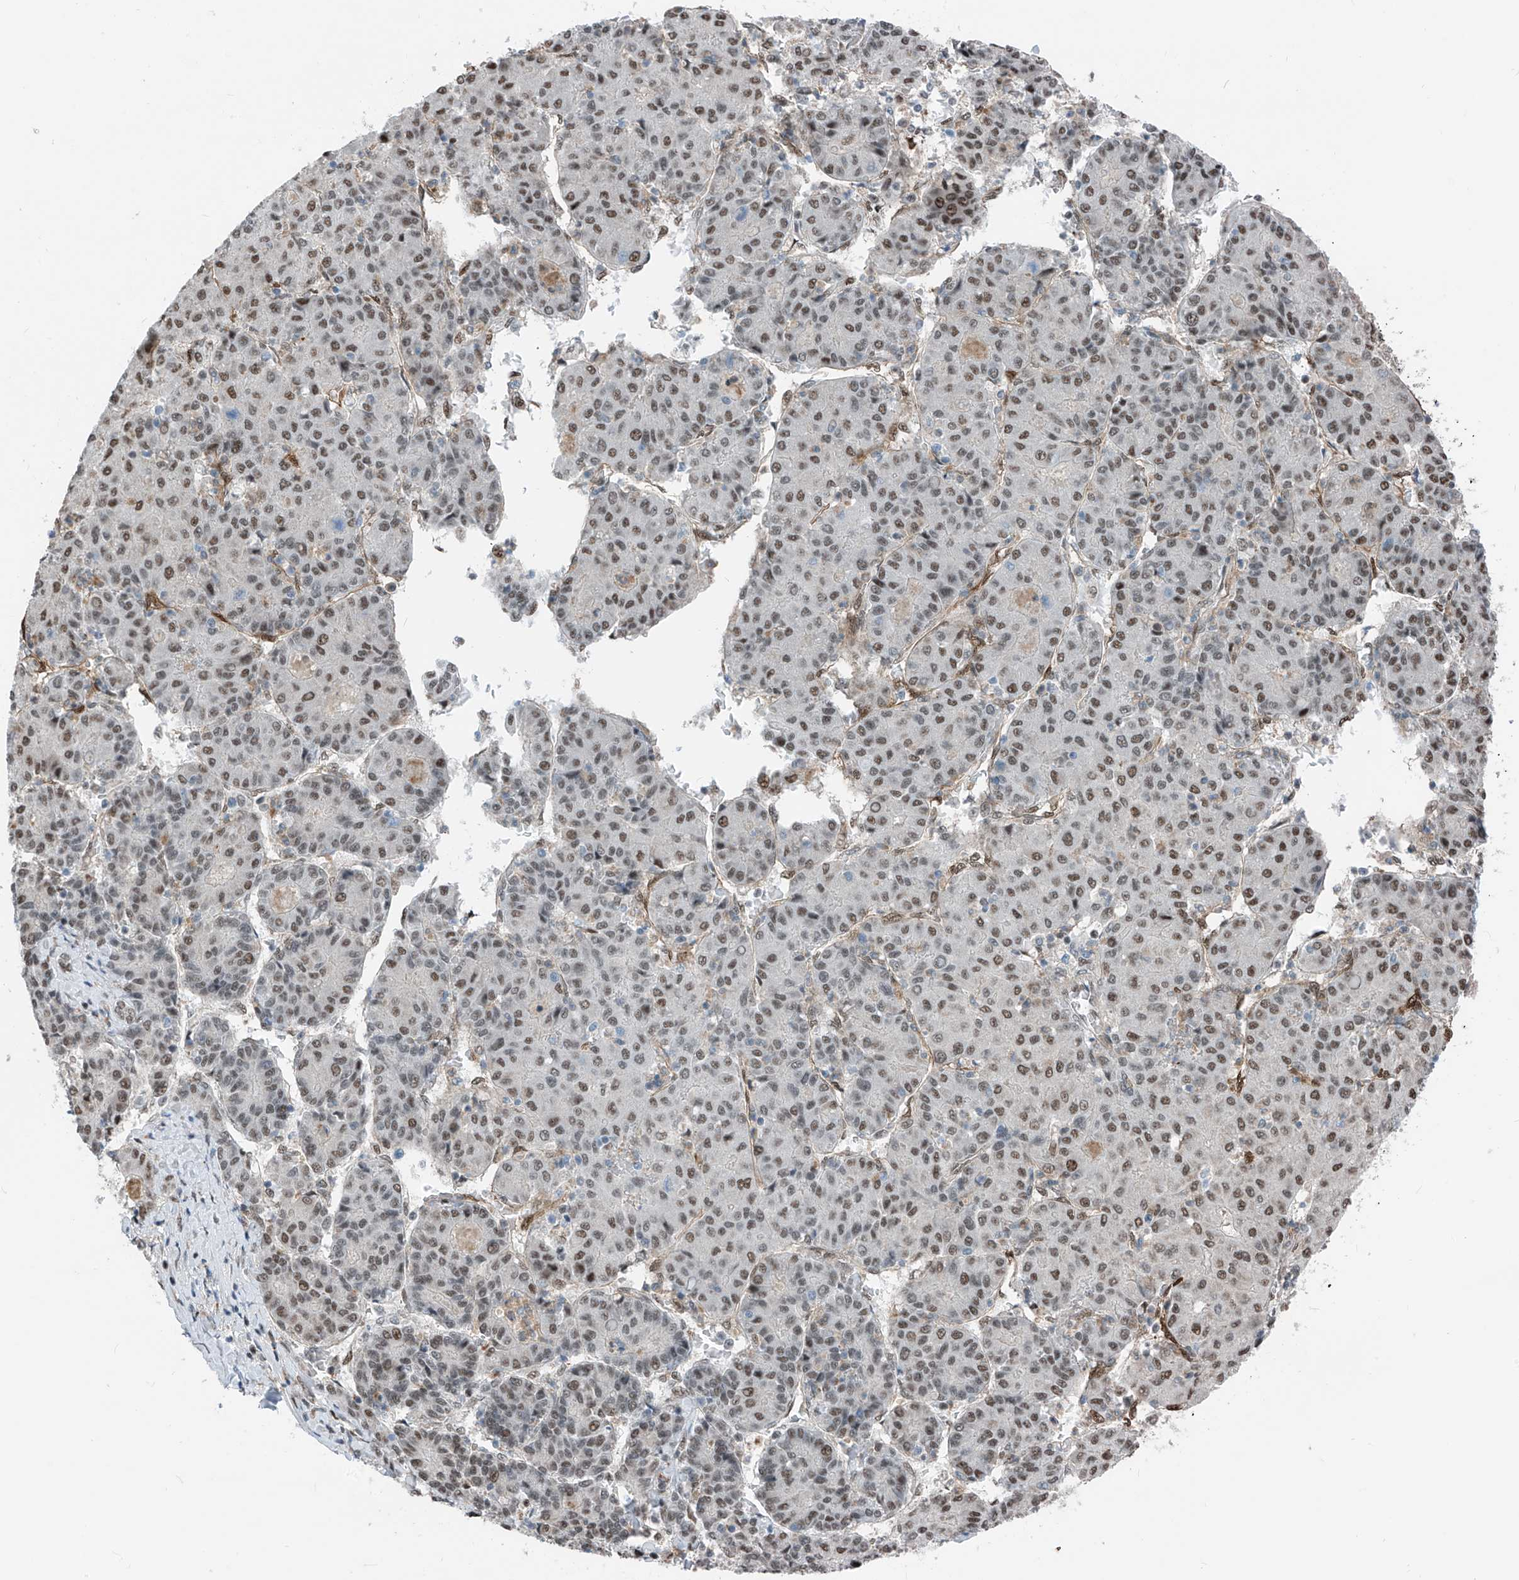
{"staining": {"intensity": "moderate", "quantity": ">75%", "location": "nuclear"}, "tissue": "liver cancer", "cell_type": "Tumor cells", "image_type": "cancer", "snomed": [{"axis": "morphology", "description": "Carcinoma, Hepatocellular, NOS"}, {"axis": "topography", "description": "Liver"}], "caption": "Immunohistochemical staining of human liver cancer displays medium levels of moderate nuclear protein expression in about >75% of tumor cells.", "gene": "RBP7", "patient": {"sex": "male", "age": 65}}